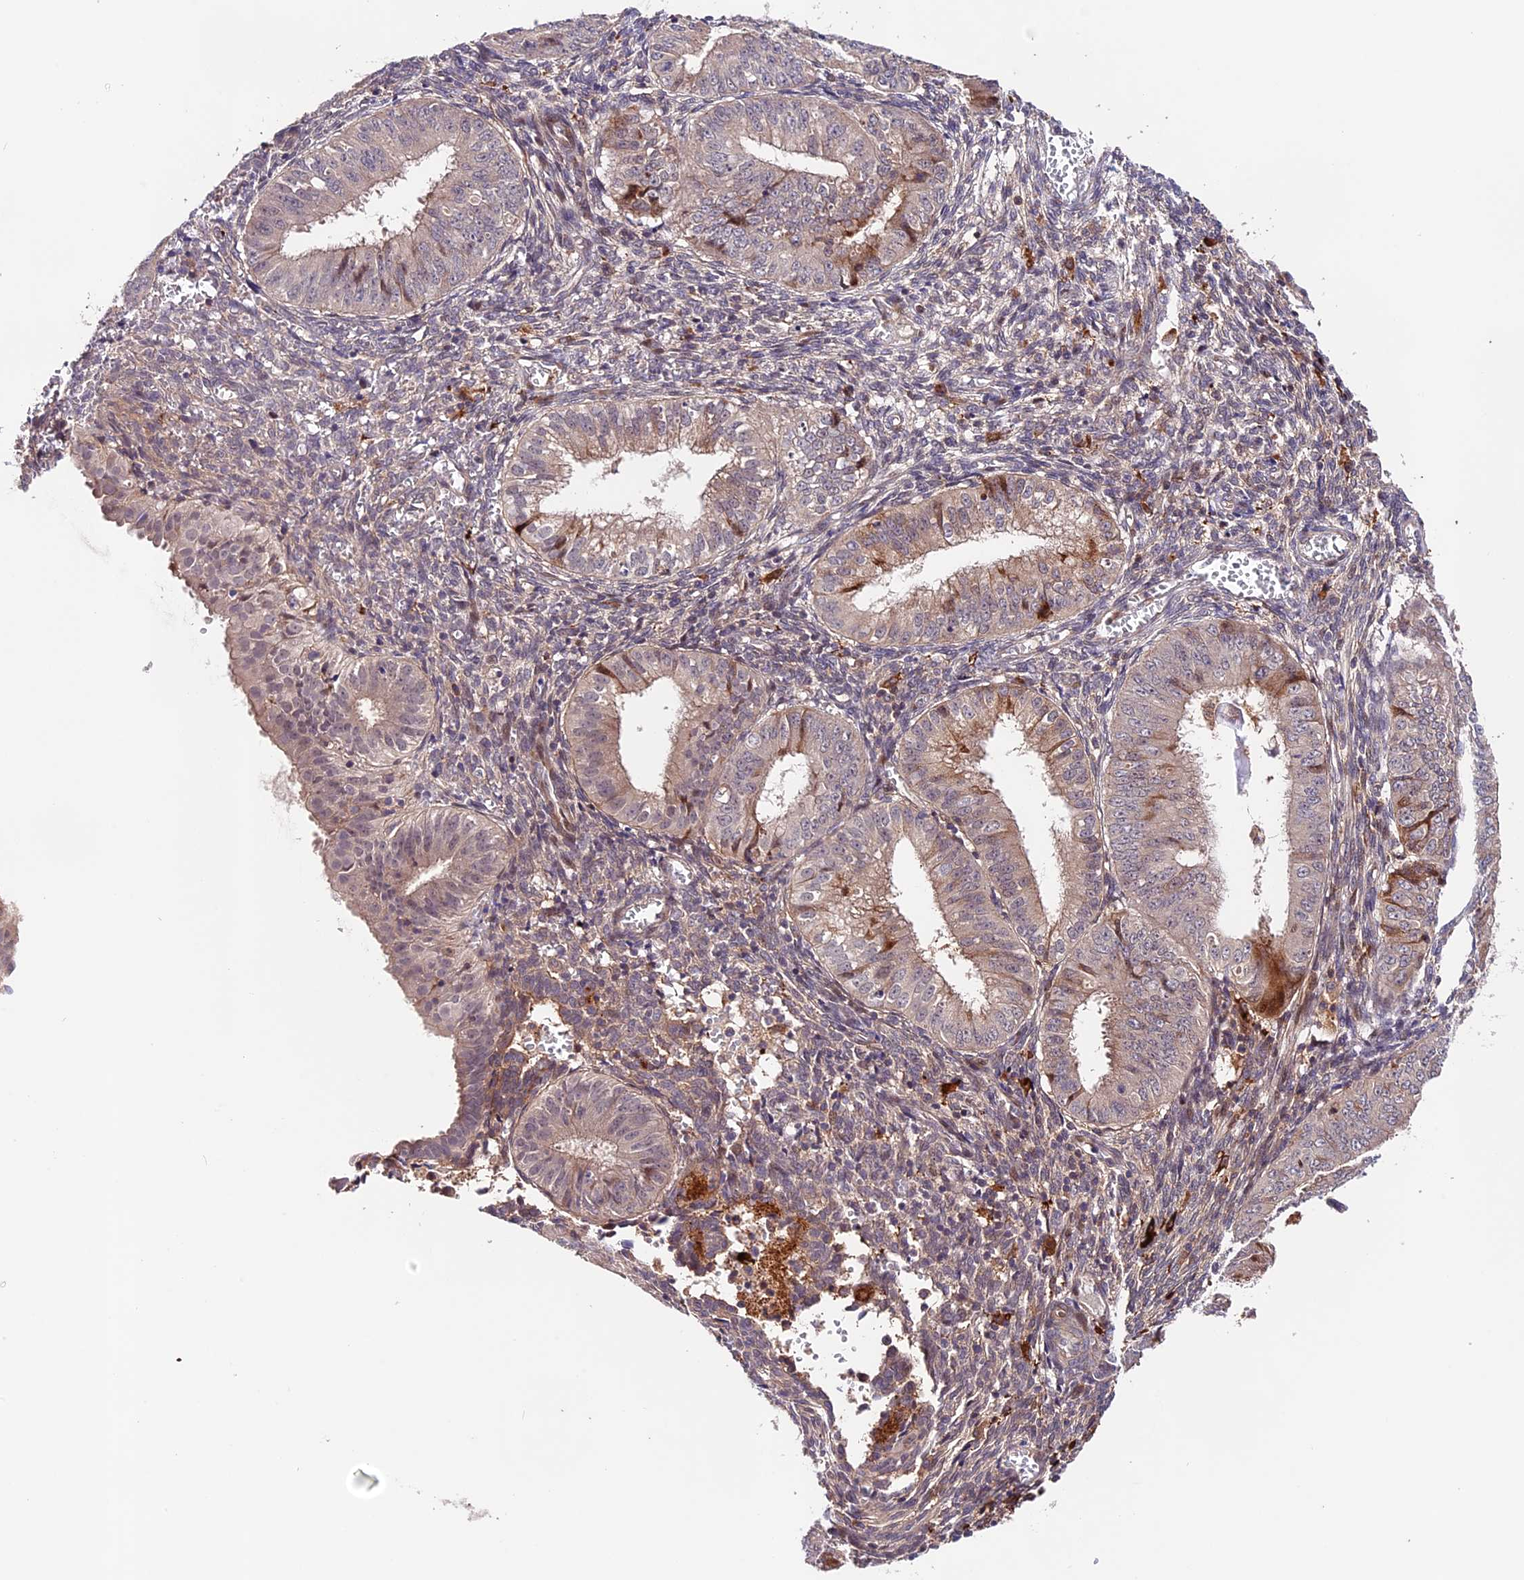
{"staining": {"intensity": "moderate", "quantity": "<25%", "location": "cytoplasmic/membranous"}, "tissue": "endometrial cancer", "cell_type": "Tumor cells", "image_type": "cancer", "snomed": [{"axis": "morphology", "description": "Normal tissue, NOS"}, {"axis": "morphology", "description": "Adenocarcinoma, NOS"}, {"axis": "topography", "description": "Endometrium"}], "caption": "High-magnification brightfield microscopy of endometrial cancer (adenocarcinoma) stained with DAB (3,3'-diaminobenzidine) (brown) and counterstained with hematoxylin (blue). tumor cells exhibit moderate cytoplasmic/membranous positivity is seen in approximately<25% of cells.", "gene": "CACNA1H", "patient": {"sex": "female", "age": 53}}